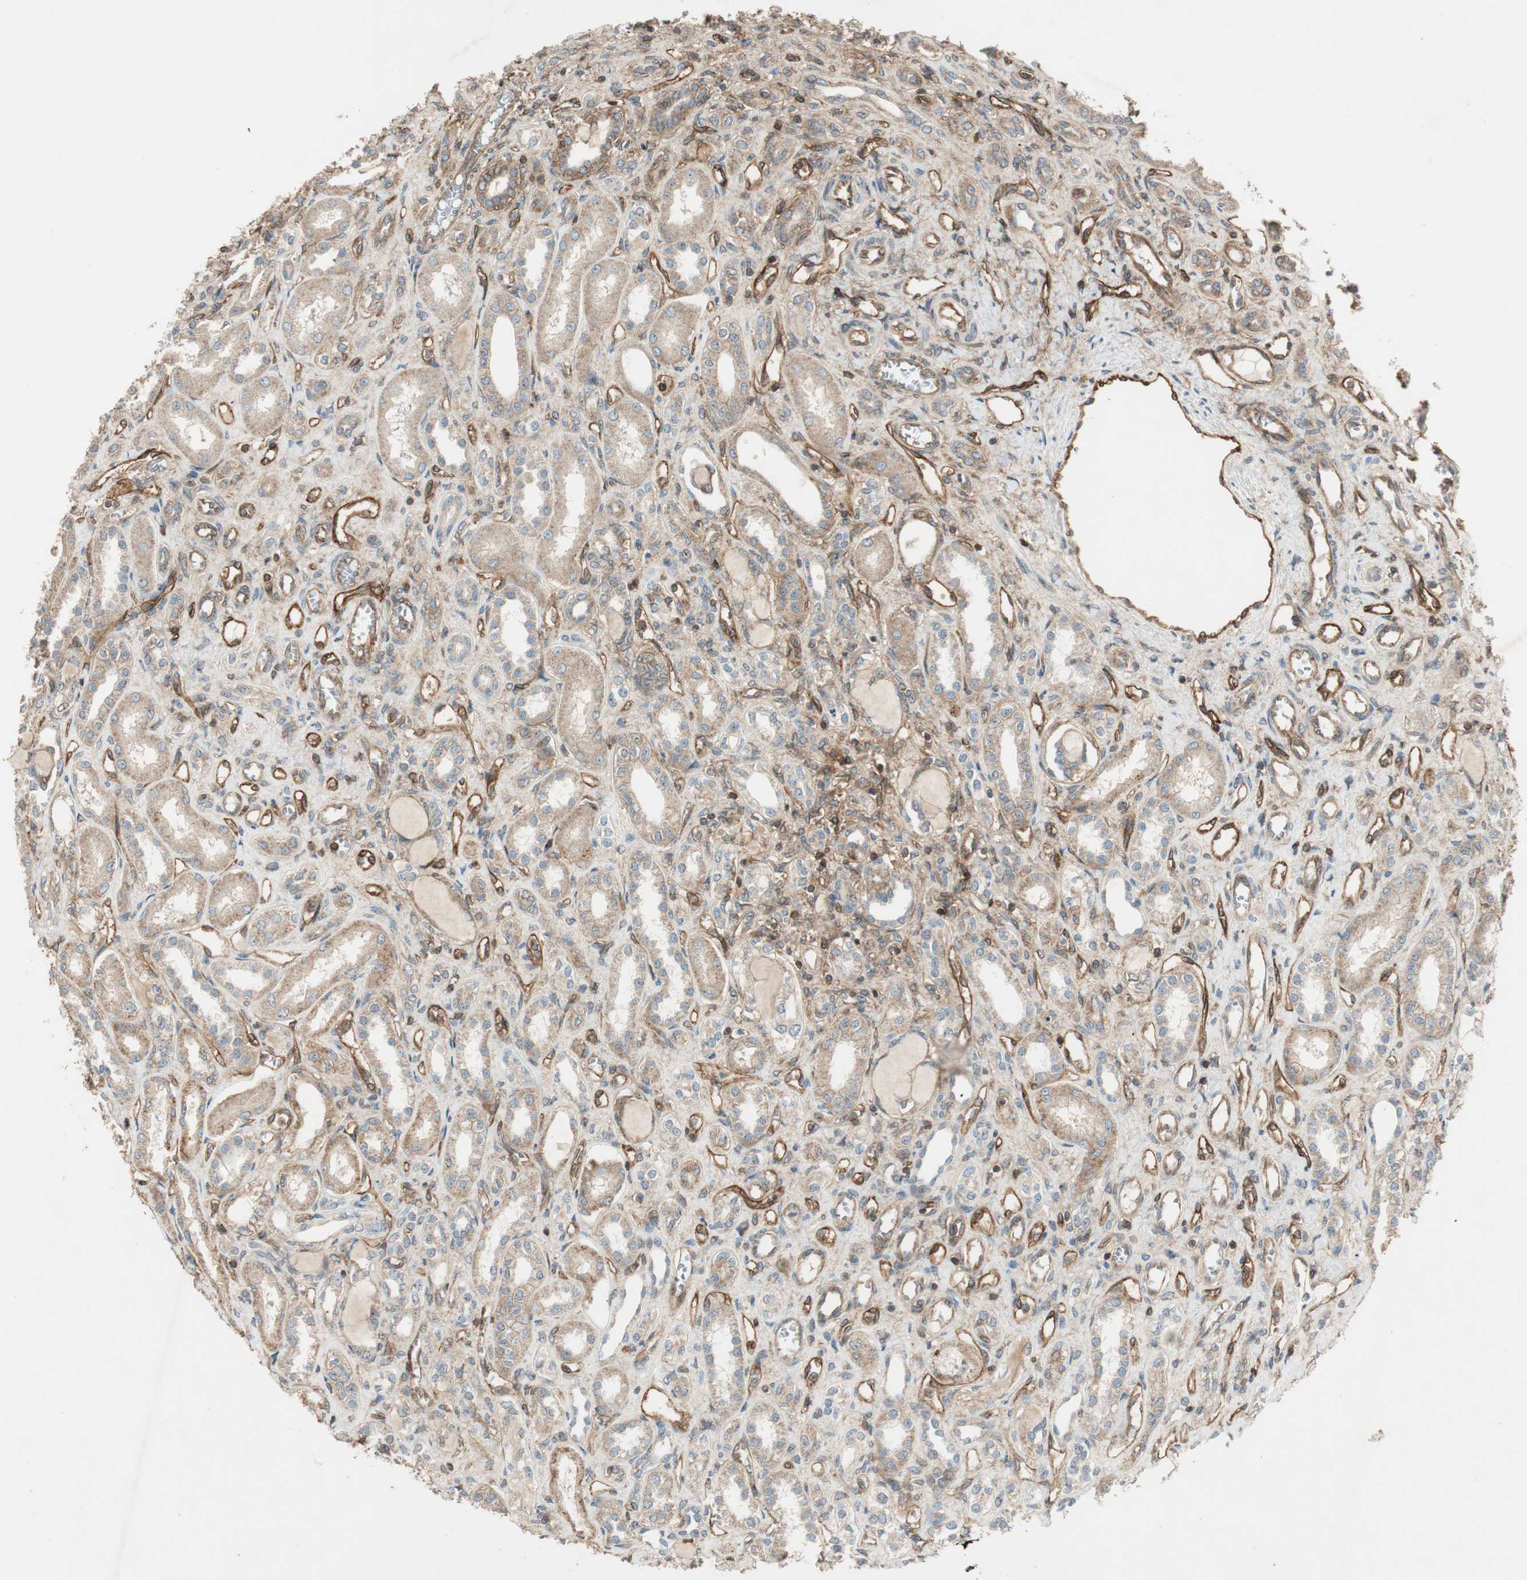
{"staining": {"intensity": "moderate", "quantity": ">75%", "location": "cytoplasmic/membranous"}, "tissue": "kidney", "cell_type": "Cells in glomeruli", "image_type": "normal", "snomed": [{"axis": "morphology", "description": "Normal tissue, NOS"}, {"axis": "topography", "description": "Kidney"}], "caption": "Immunohistochemical staining of unremarkable human kidney demonstrates >75% levels of moderate cytoplasmic/membranous protein staining in about >75% of cells in glomeruli. (DAB IHC, brown staining for protein, blue staining for nuclei).", "gene": "BTN3A3", "patient": {"sex": "male", "age": 7}}